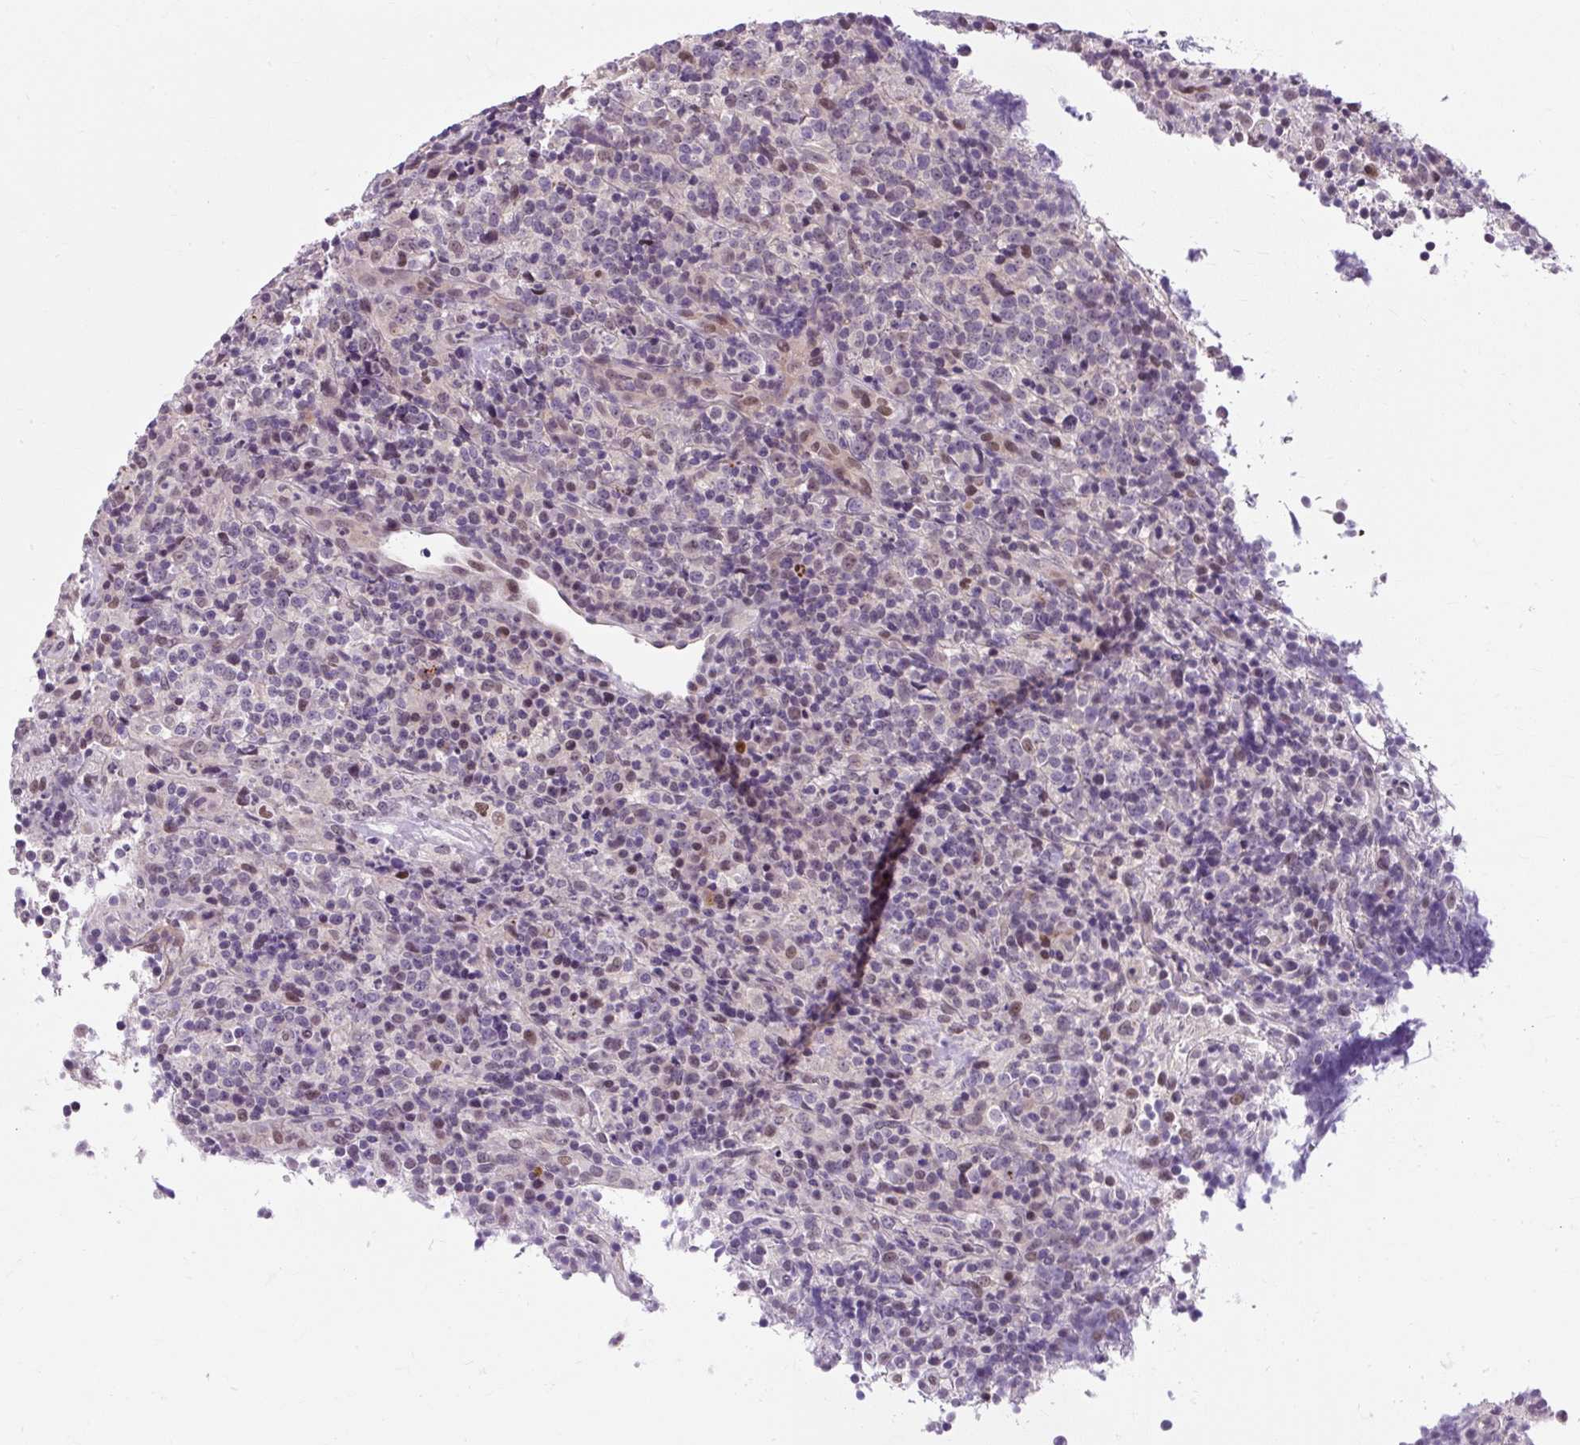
{"staining": {"intensity": "negative", "quantity": "none", "location": "none"}, "tissue": "lymphoma", "cell_type": "Tumor cells", "image_type": "cancer", "snomed": [{"axis": "morphology", "description": "Malignant lymphoma, non-Hodgkin's type, High grade"}, {"axis": "topography", "description": "Lymph node"}], "caption": "Human lymphoma stained for a protein using immunohistochemistry reveals no staining in tumor cells.", "gene": "RYBP", "patient": {"sex": "male", "age": 54}}